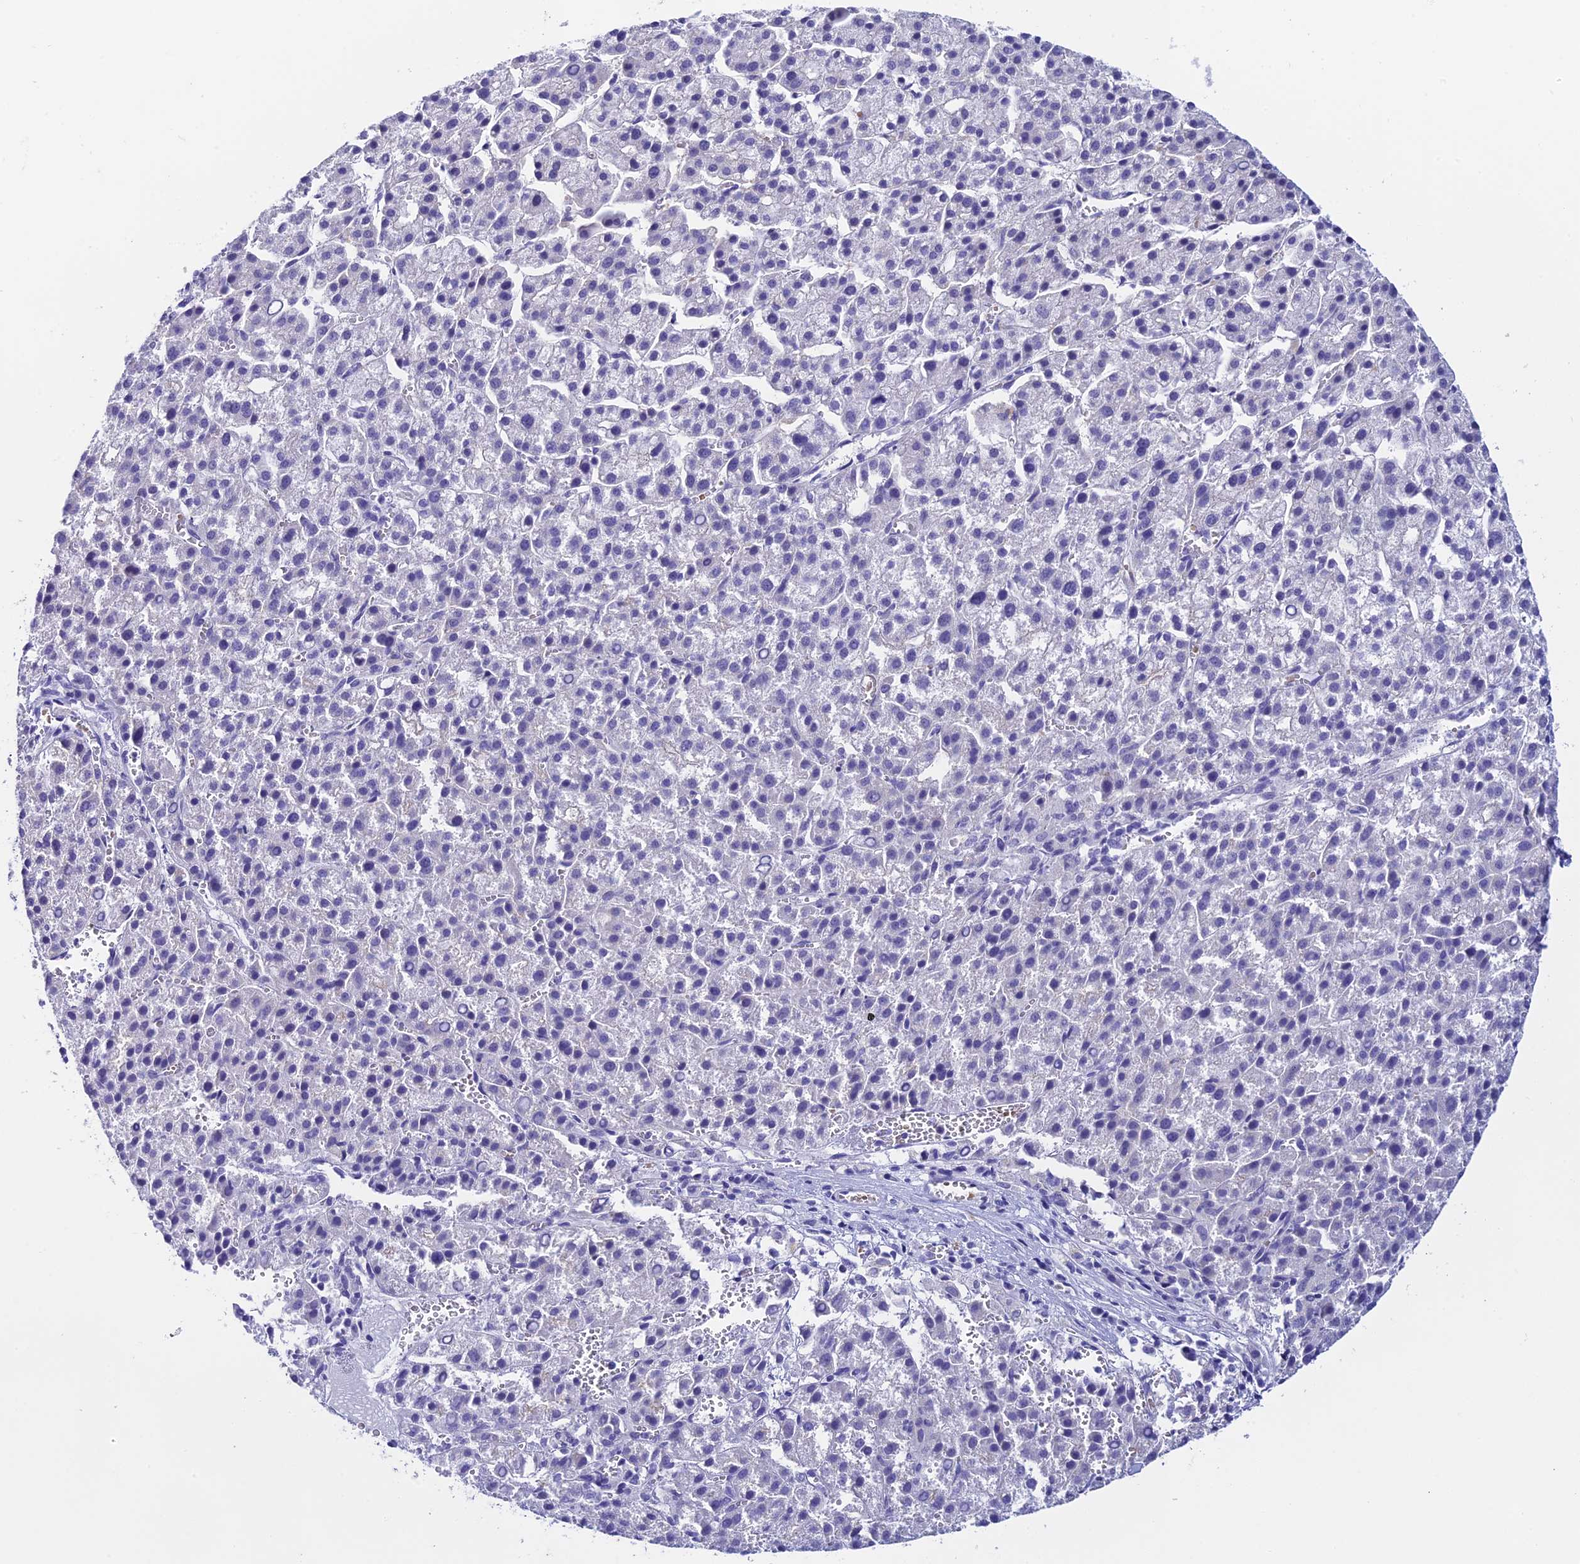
{"staining": {"intensity": "negative", "quantity": "none", "location": "none"}, "tissue": "liver cancer", "cell_type": "Tumor cells", "image_type": "cancer", "snomed": [{"axis": "morphology", "description": "Carcinoma, Hepatocellular, NOS"}, {"axis": "topography", "description": "Liver"}], "caption": "IHC of human liver hepatocellular carcinoma displays no staining in tumor cells.", "gene": "RASGEF1B", "patient": {"sex": "female", "age": 58}}